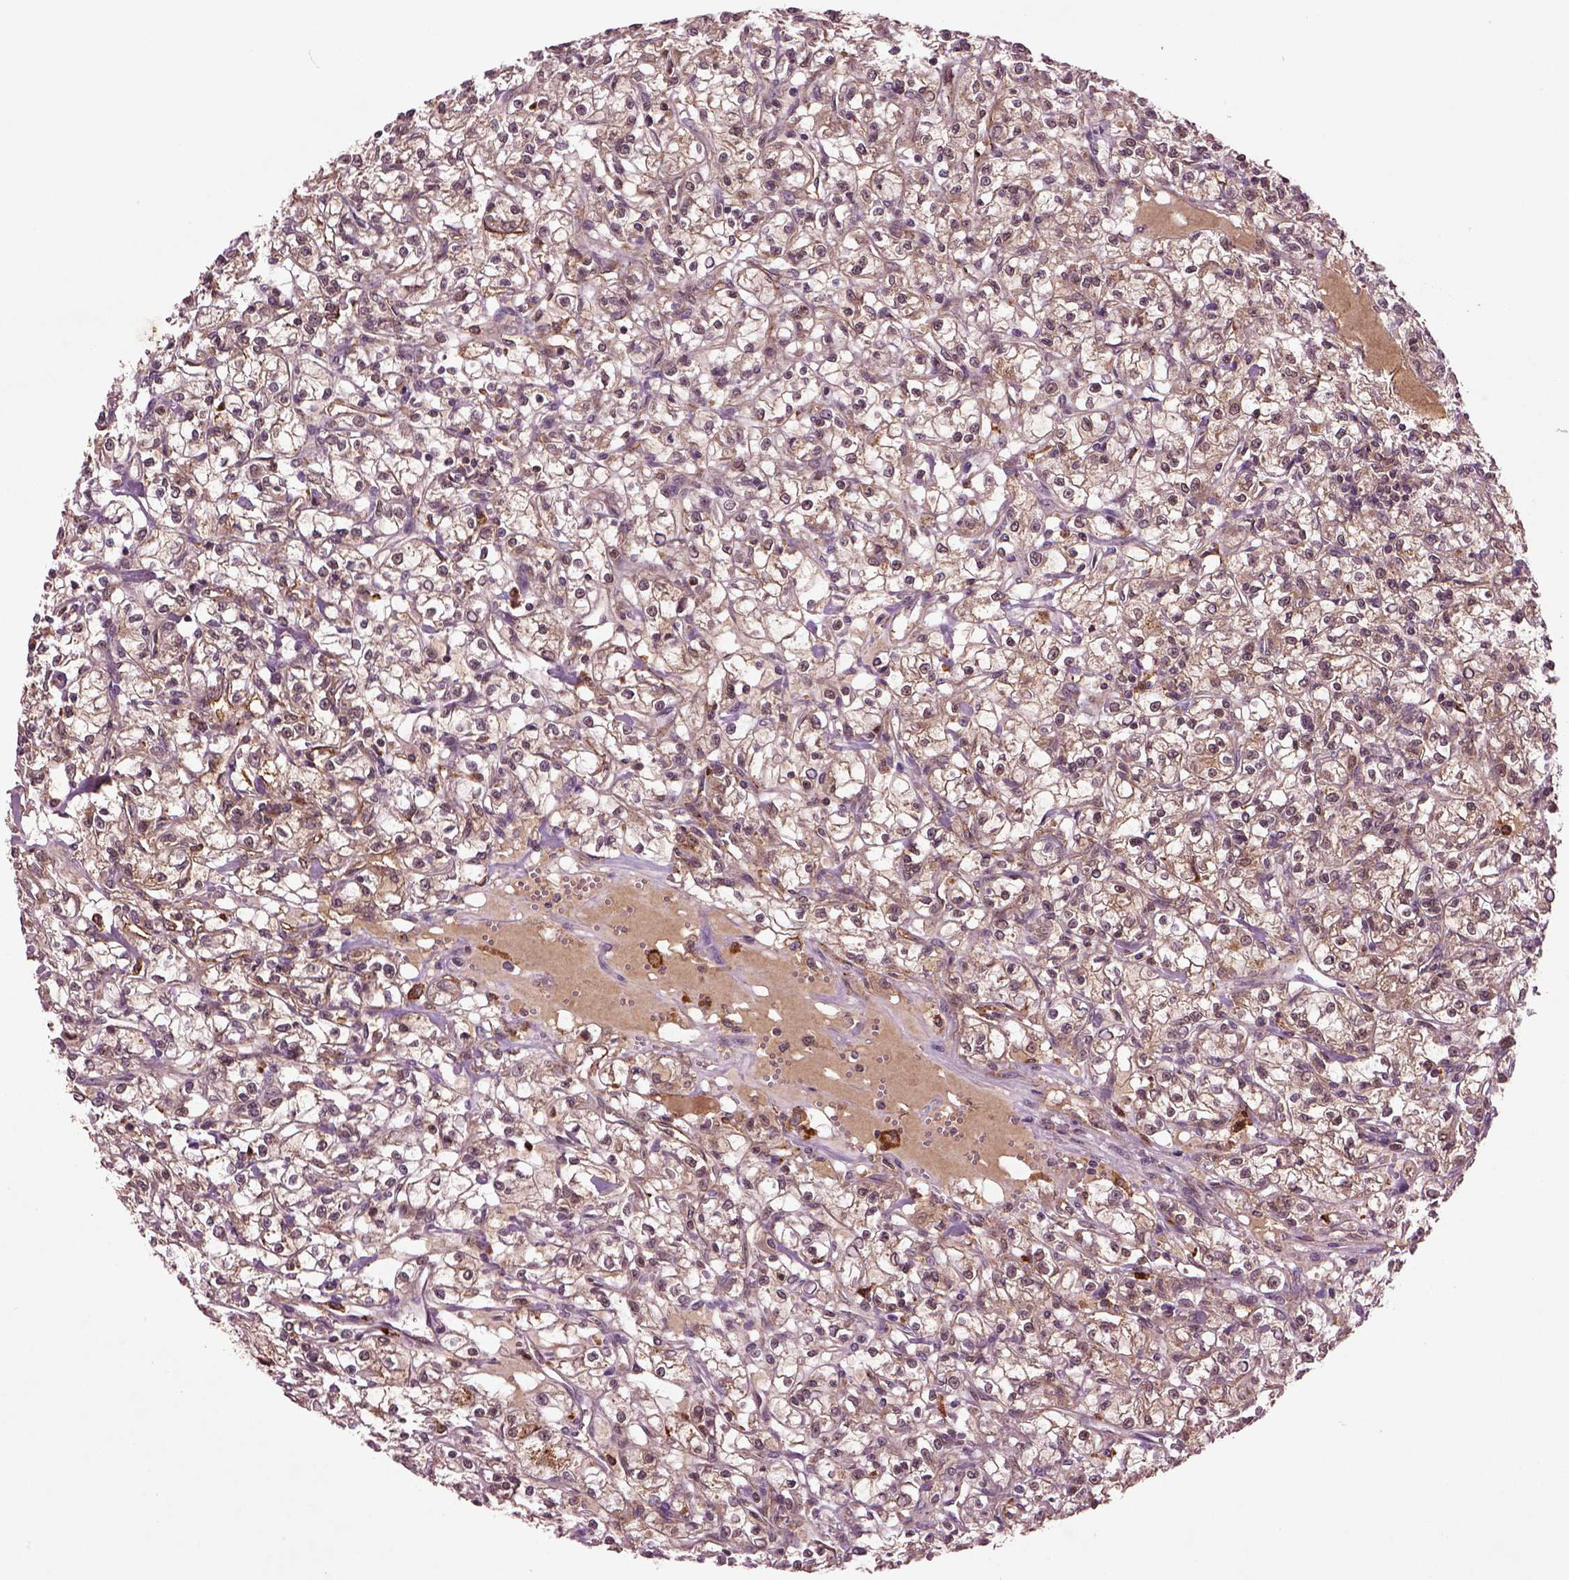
{"staining": {"intensity": "moderate", "quantity": ">75%", "location": "cytoplasmic/membranous"}, "tissue": "renal cancer", "cell_type": "Tumor cells", "image_type": "cancer", "snomed": [{"axis": "morphology", "description": "Adenocarcinoma, NOS"}, {"axis": "topography", "description": "Kidney"}], "caption": "Renal cancer stained with a protein marker exhibits moderate staining in tumor cells.", "gene": "MDP1", "patient": {"sex": "female", "age": 59}}